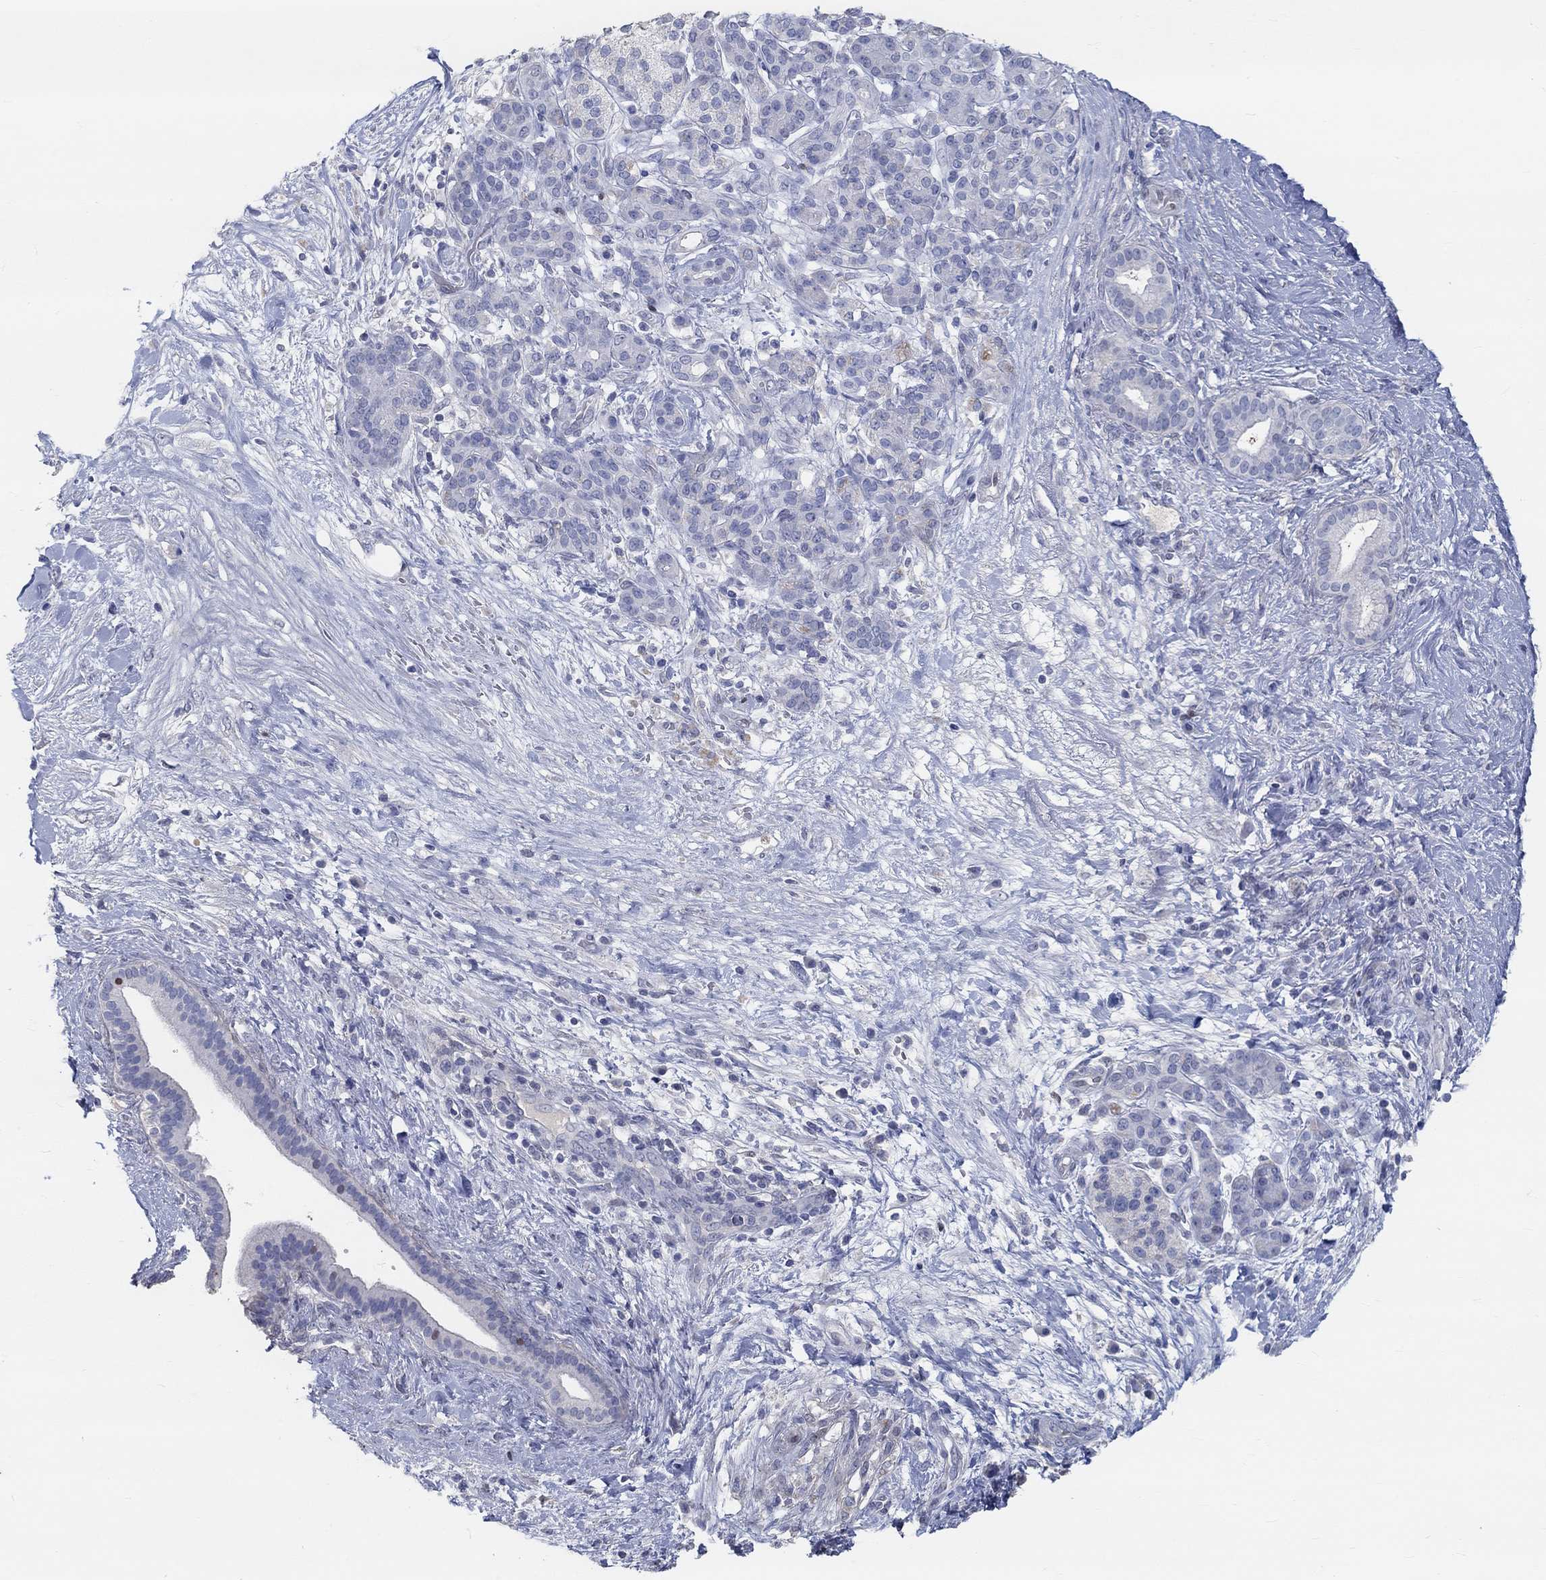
{"staining": {"intensity": "moderate", "quantity": "<25%", "location": "cytoplasmic/membranous"}, "tissue": "pancreatic cancer", "cell_type": "Tumor cells", "image_type": "cancer", "snomed": [{"axis": "morphology", "description": "Adenocarcinoma, NOS"}, {"axis": "topography", "description": "Pancreas"}], "caption": "IHC image of neoplastic tissue: human pancreatic cancer stained using IHC demonstrates low levels of moderate protein expression localized specifically in the cytoplasmic/membranous of tumor cells, appearing as a cytoplasmic/membranous brown color.", "gene": "FGF2", "patient": {"sex": "male", "age": 44}}